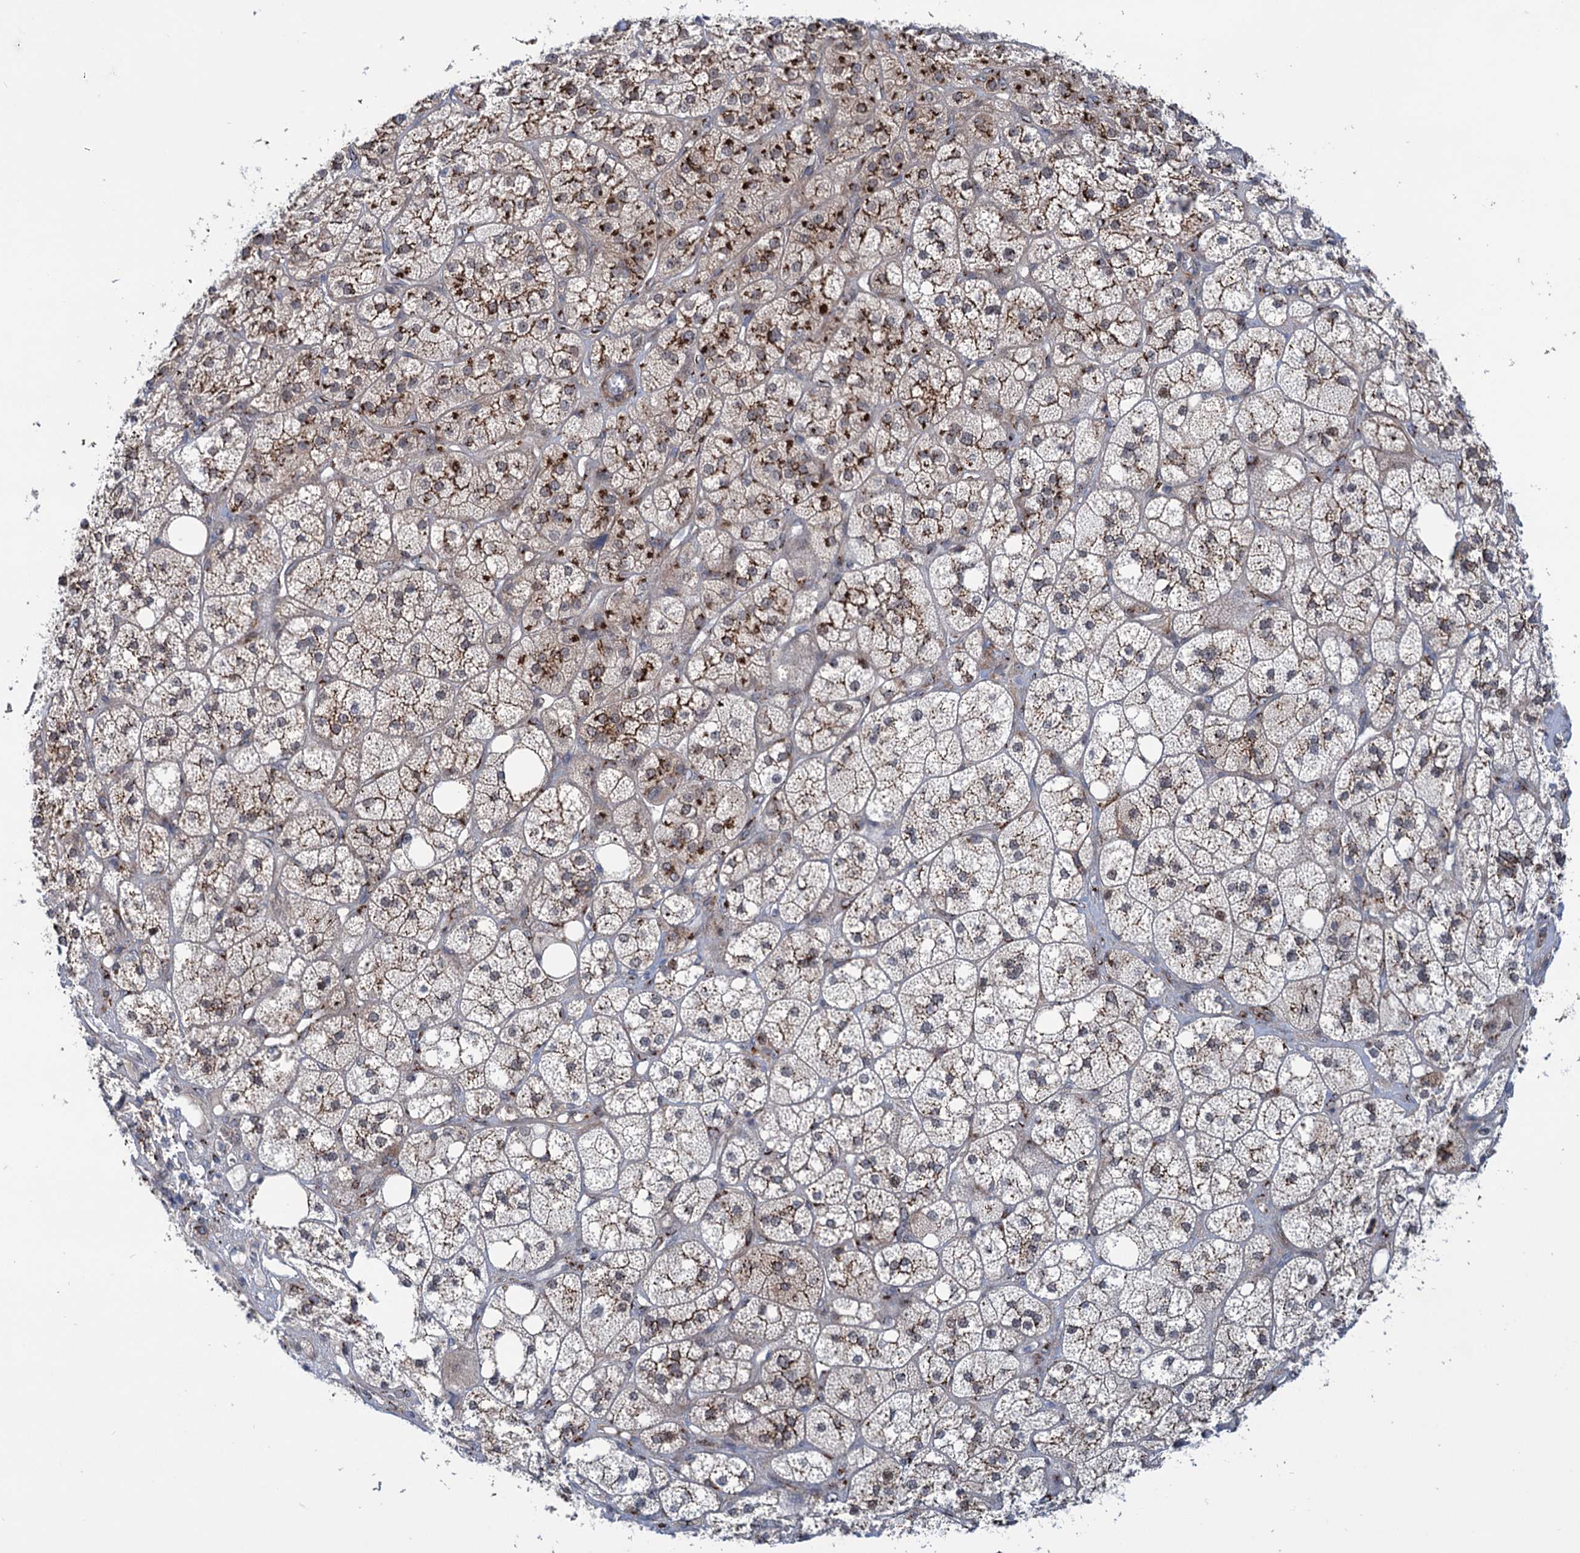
{"staining": {"intensity": "strong", "quantity": "25%-75%", "location": "cytoplasmic/membranous"}, "tissue": "adrenal gland", "cell_type": "Glandular cells", "image_type": "normal", "snomed": [{"axis": "morphology", "description": "Normal tissue, NOS"}, {"axis": "topography", "description": "Adrenal gland"}], "caption": "About 25%-75% of glandular cells in benign human adrenal gland demonstrate strong cytoplasmic/membranous protein staining as visualized by brown immunohistochemical staining.", "gene": "ELP4", "patient": {"sex": "male", "age": 61}}